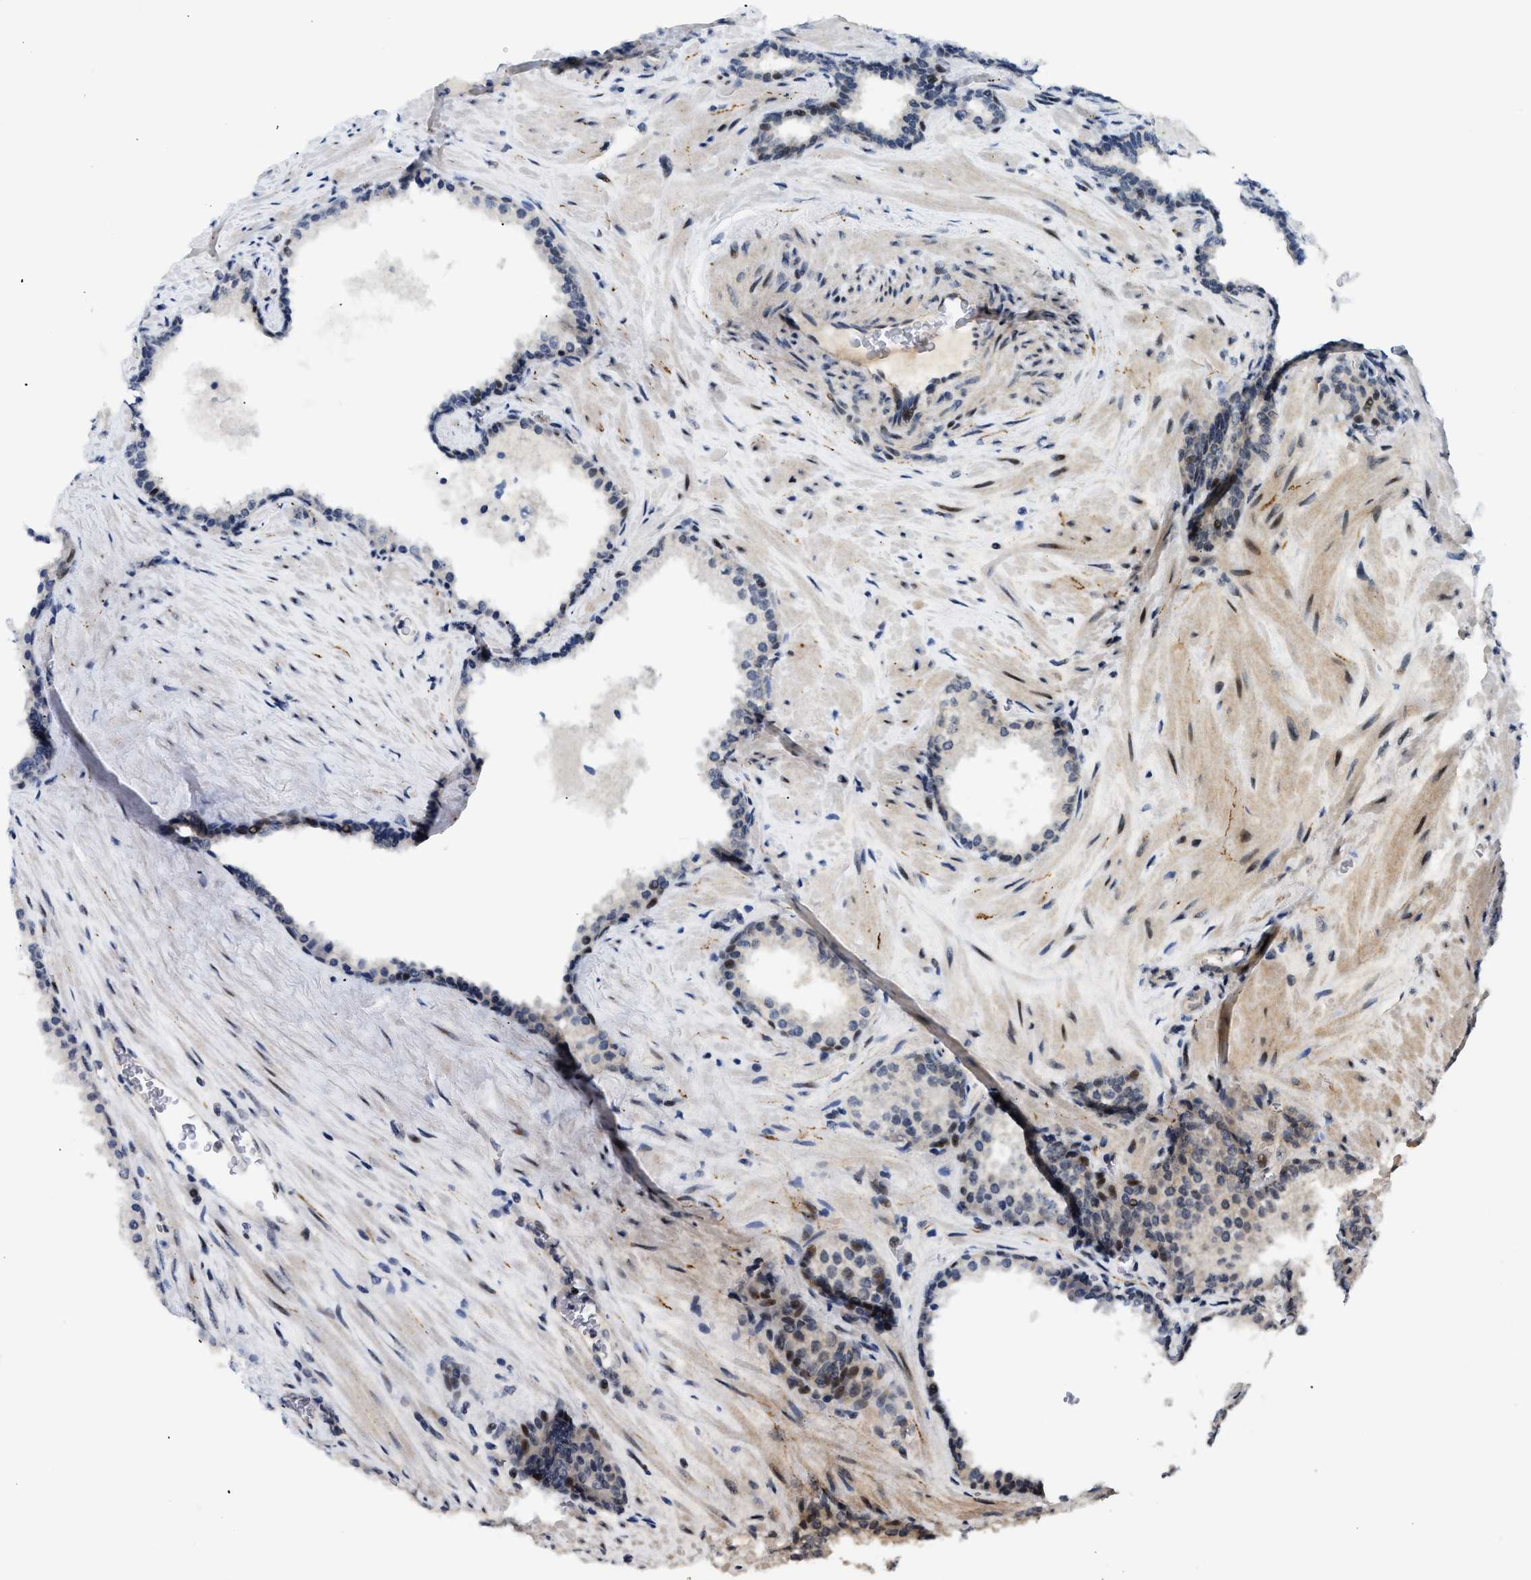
{"staining": {"intensity": "weak", "quantity": "<25%", "location": "cytoplasmic/membranous,nuclear"}, "tissue": "prostate cancer", "cell_type": "Tumor cells", "image_type": "cancer", "snomed": [{"axis": "morphology", "description": "Adenocarcinoma, Low grade"}, {"axis": "topography", "description": "Prostate"}], "caption": "High magnification brightfield microscopy of adenocarcinoma (low-grade) (prostate) stained with DAB (brown) and counterstained with hematoxylin (blue): tumor cells show no significant positivity. Nuclei are stained in blue.", "gene": "MED1", "patient": {"sex": "male", "age": 63}}